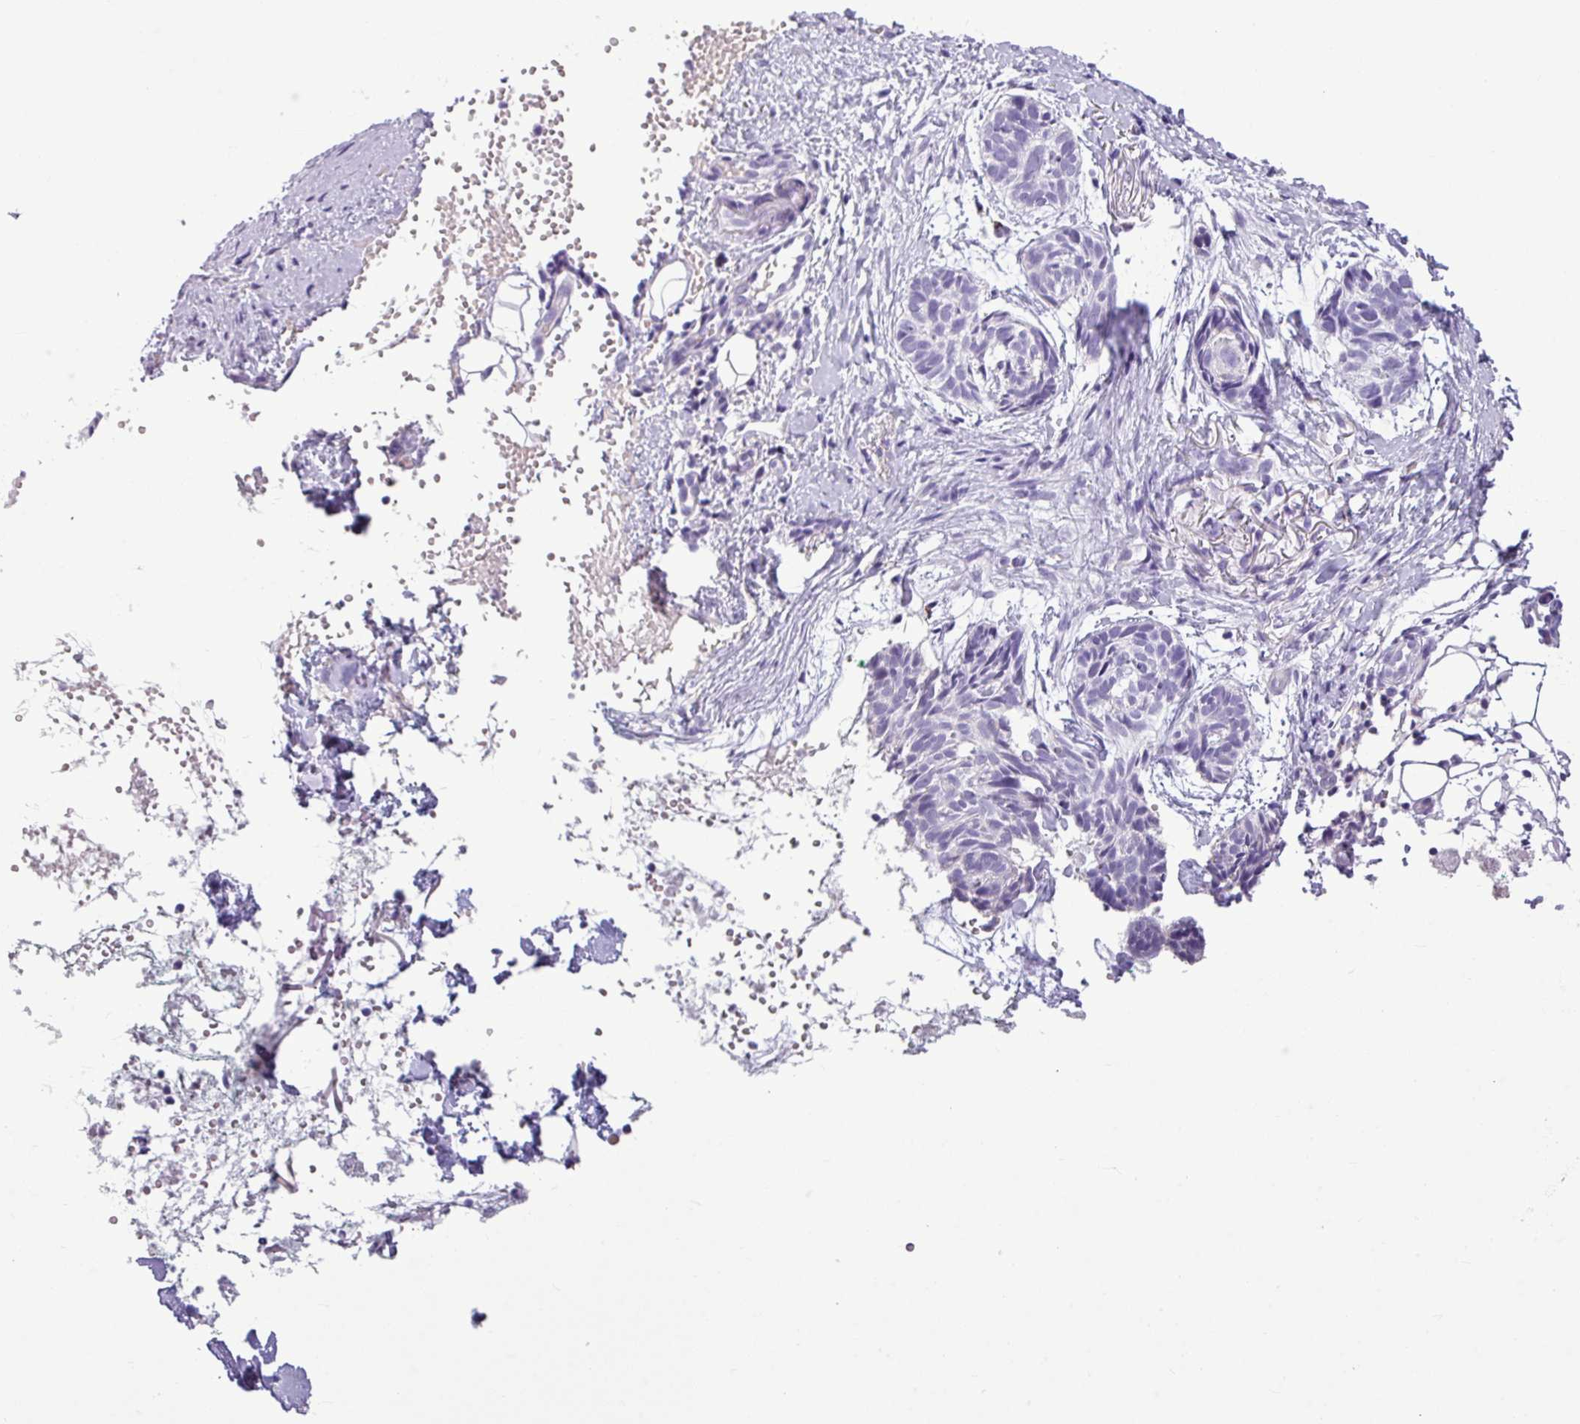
{"staining": {"intensity": "negative", "quantity": "none", "location": "none"}, "tissue": "skin cancer", "cell_type": "Tumor cells", "image_type": "cancer", "snomed": [{"axis": "morphology", "description": "Normal tissue, NOS"}, {"axis": "morphology", "description": "Basal cell carcinoma"}, {"axis": "topography", "description": "Skin"}], "caption": "Tumor cells show no significant protein positivity in skin basal cell carcinoma. The staining is performed using DAB (3,3'-diaminobenzidine) brown chromogen with nuclei counter-stained in using hematoxylin.", "gene": "IL17A", "patient": {"sex": "male", "age": 66}}